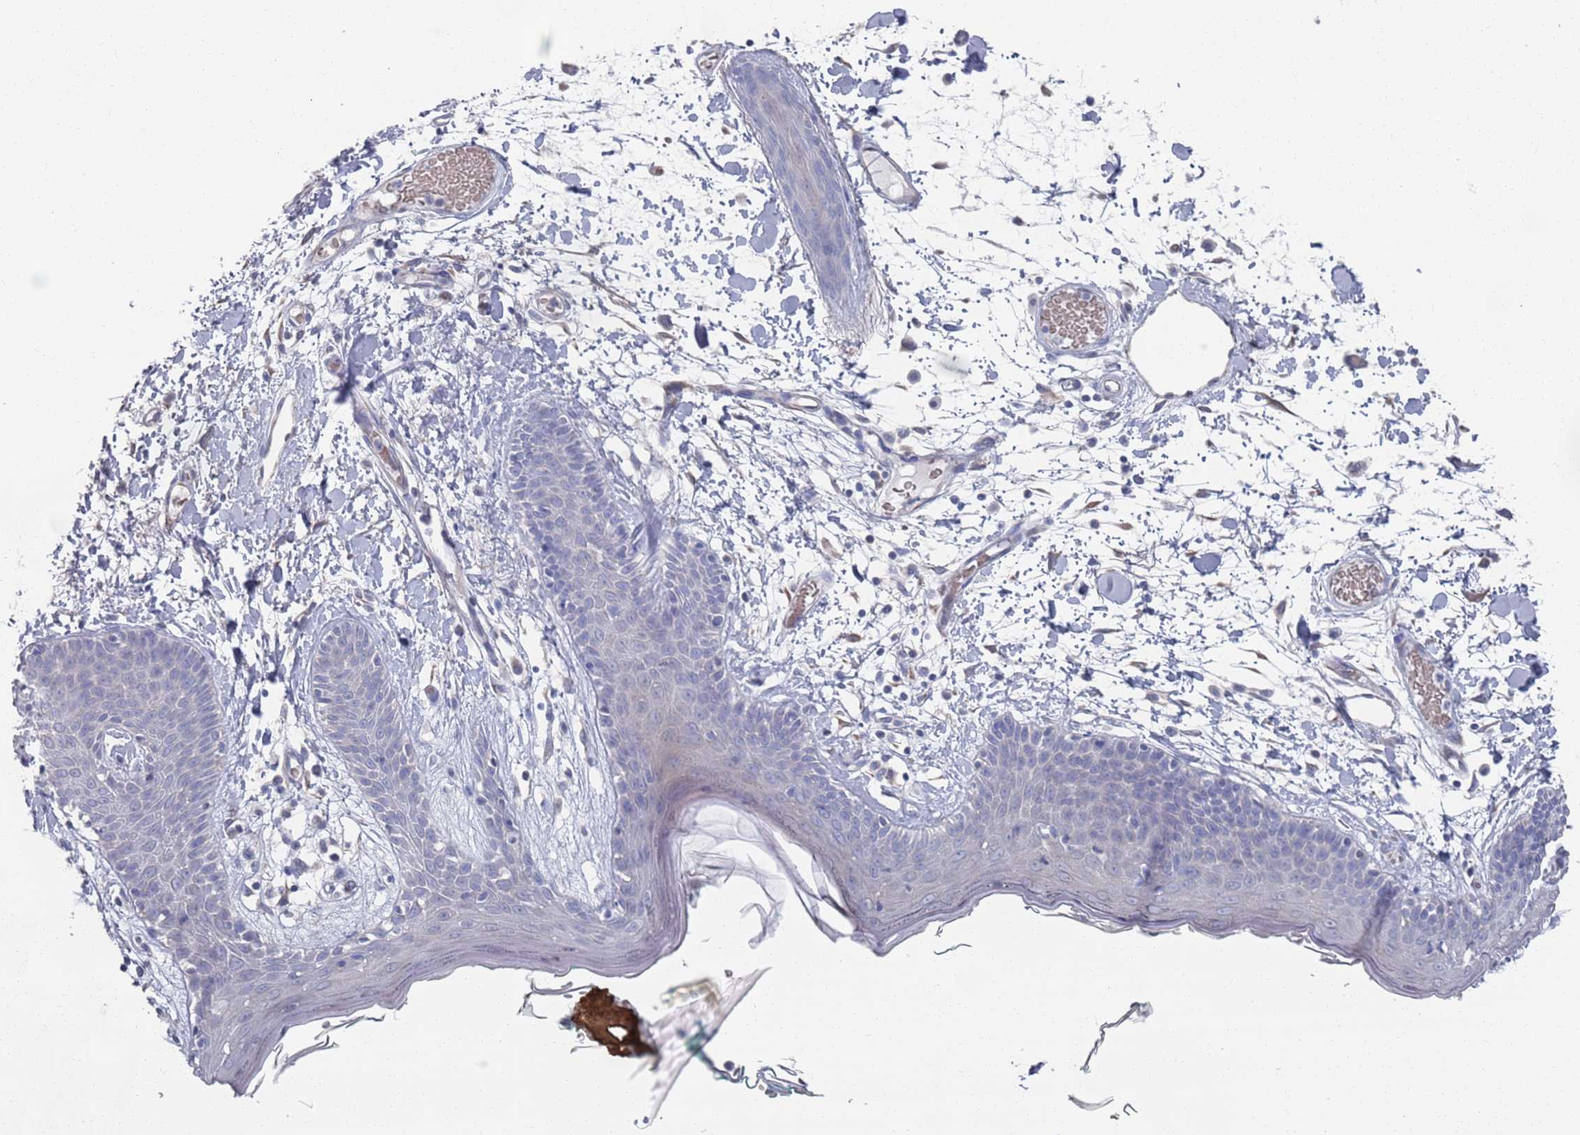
{"staining": {"intensity": "negative", "quantity": "none", "location": "none"}, "tissue": "skin", "cell_type": "Fibroblasts", "image_type": "normal", "snomed": [{"axis": "morphology", "description": "Normal tissue, NOS"}, {"axis": "topography", "description": "Skin"}], "caption": "An image of skin stained for a protein shows no brown staining in fibroblasts.", "gene": "TMCO3", "patient": {"sex": "male", "age": 79}}